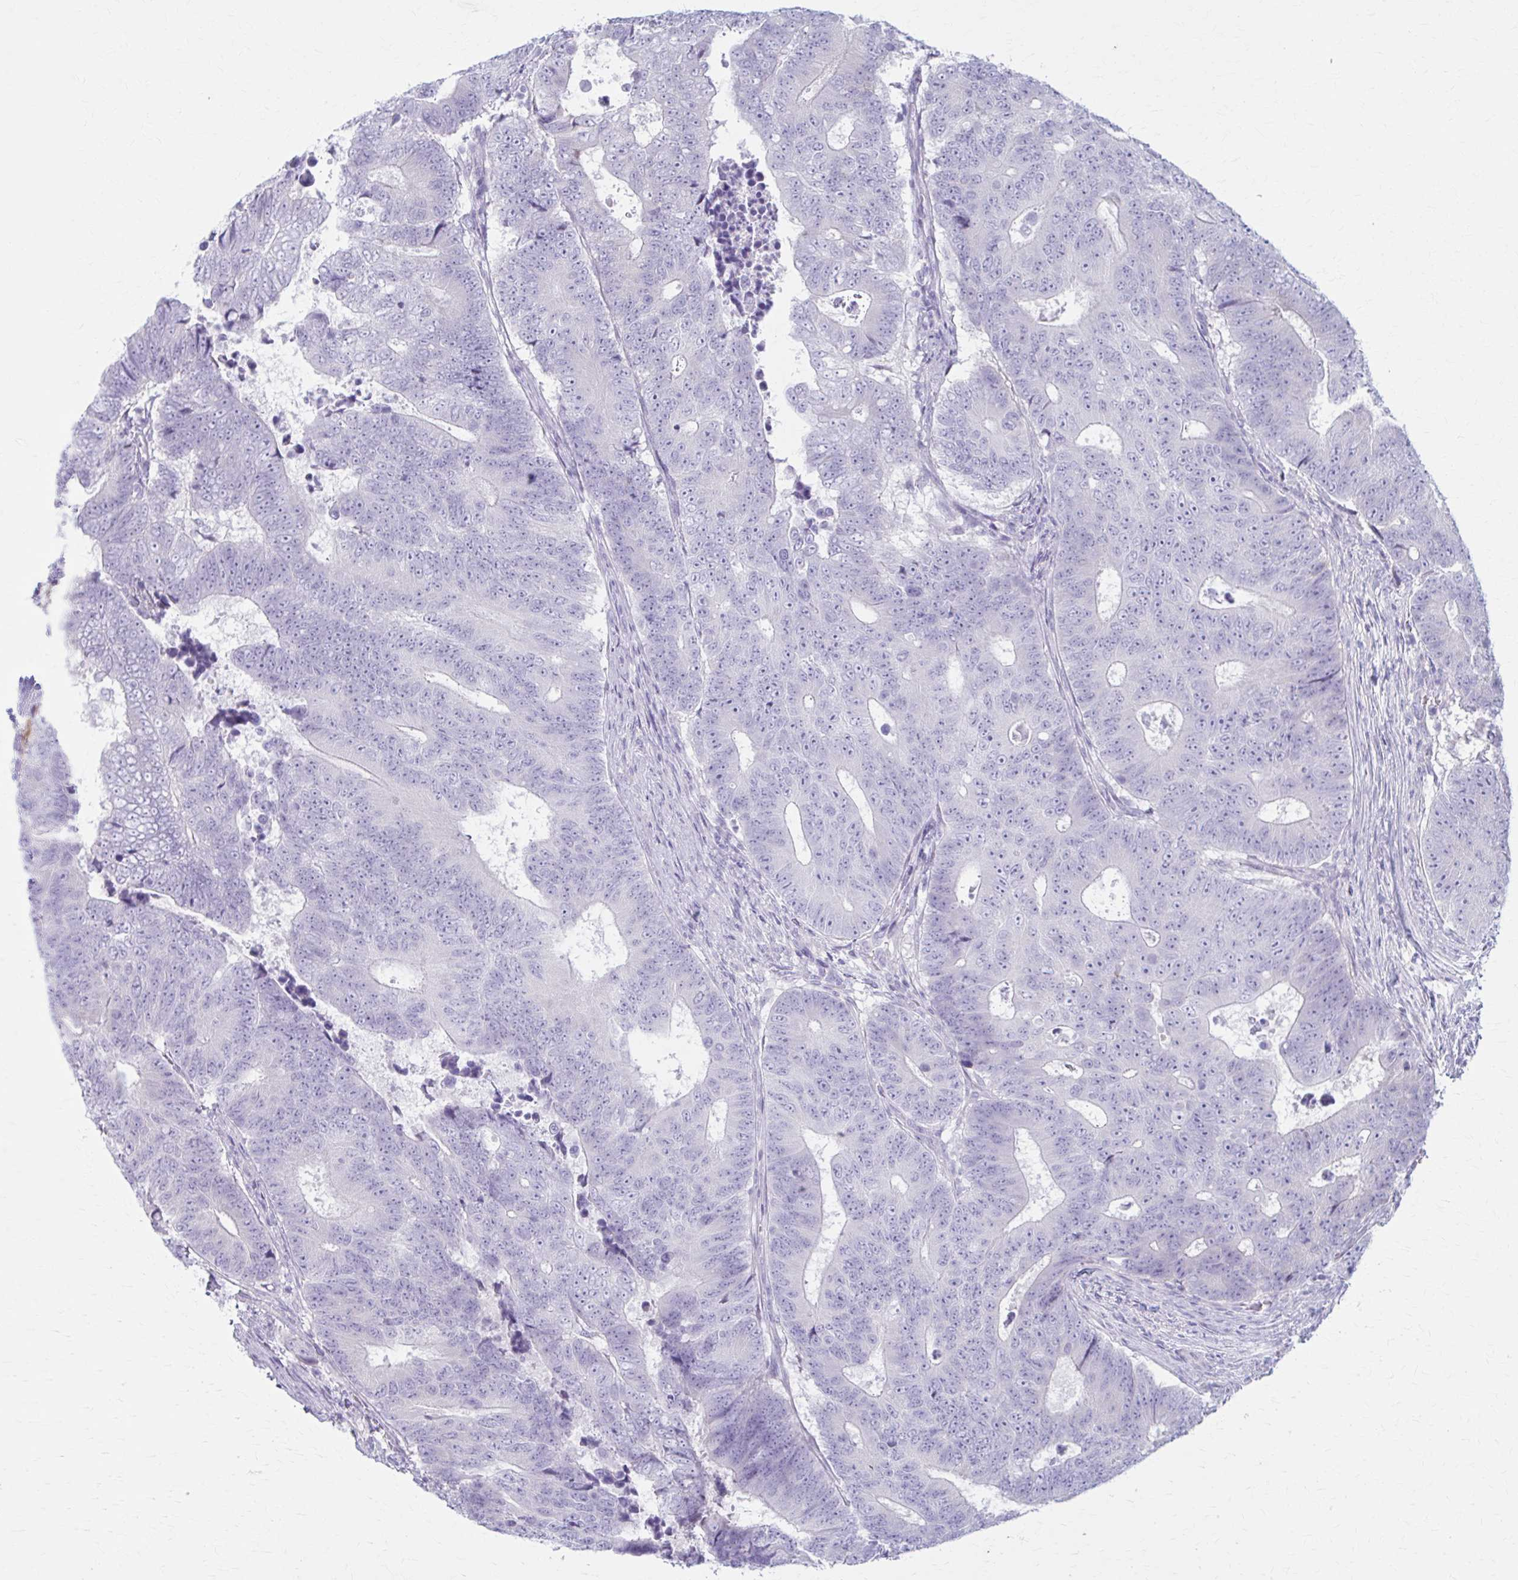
{"staining": {"intensity": "negative", "quantity": "none", "location": "none"}, "tissue": "colorectal cancer", "cell_type": "Tumor cells", "image_type": "cancer", "snomed": [{"axis": "morphology", "description": "Adenocarcinoma, NOS"}, {"axis": "topography", "description": "Colon"}], "caption": "DAB immunohistochemical staining of human colorectal adenocarcinoma reveals no significant expression in tumor cells.", "gene": "PRKRA", "patient": {"sex": "female", "age": 48}}